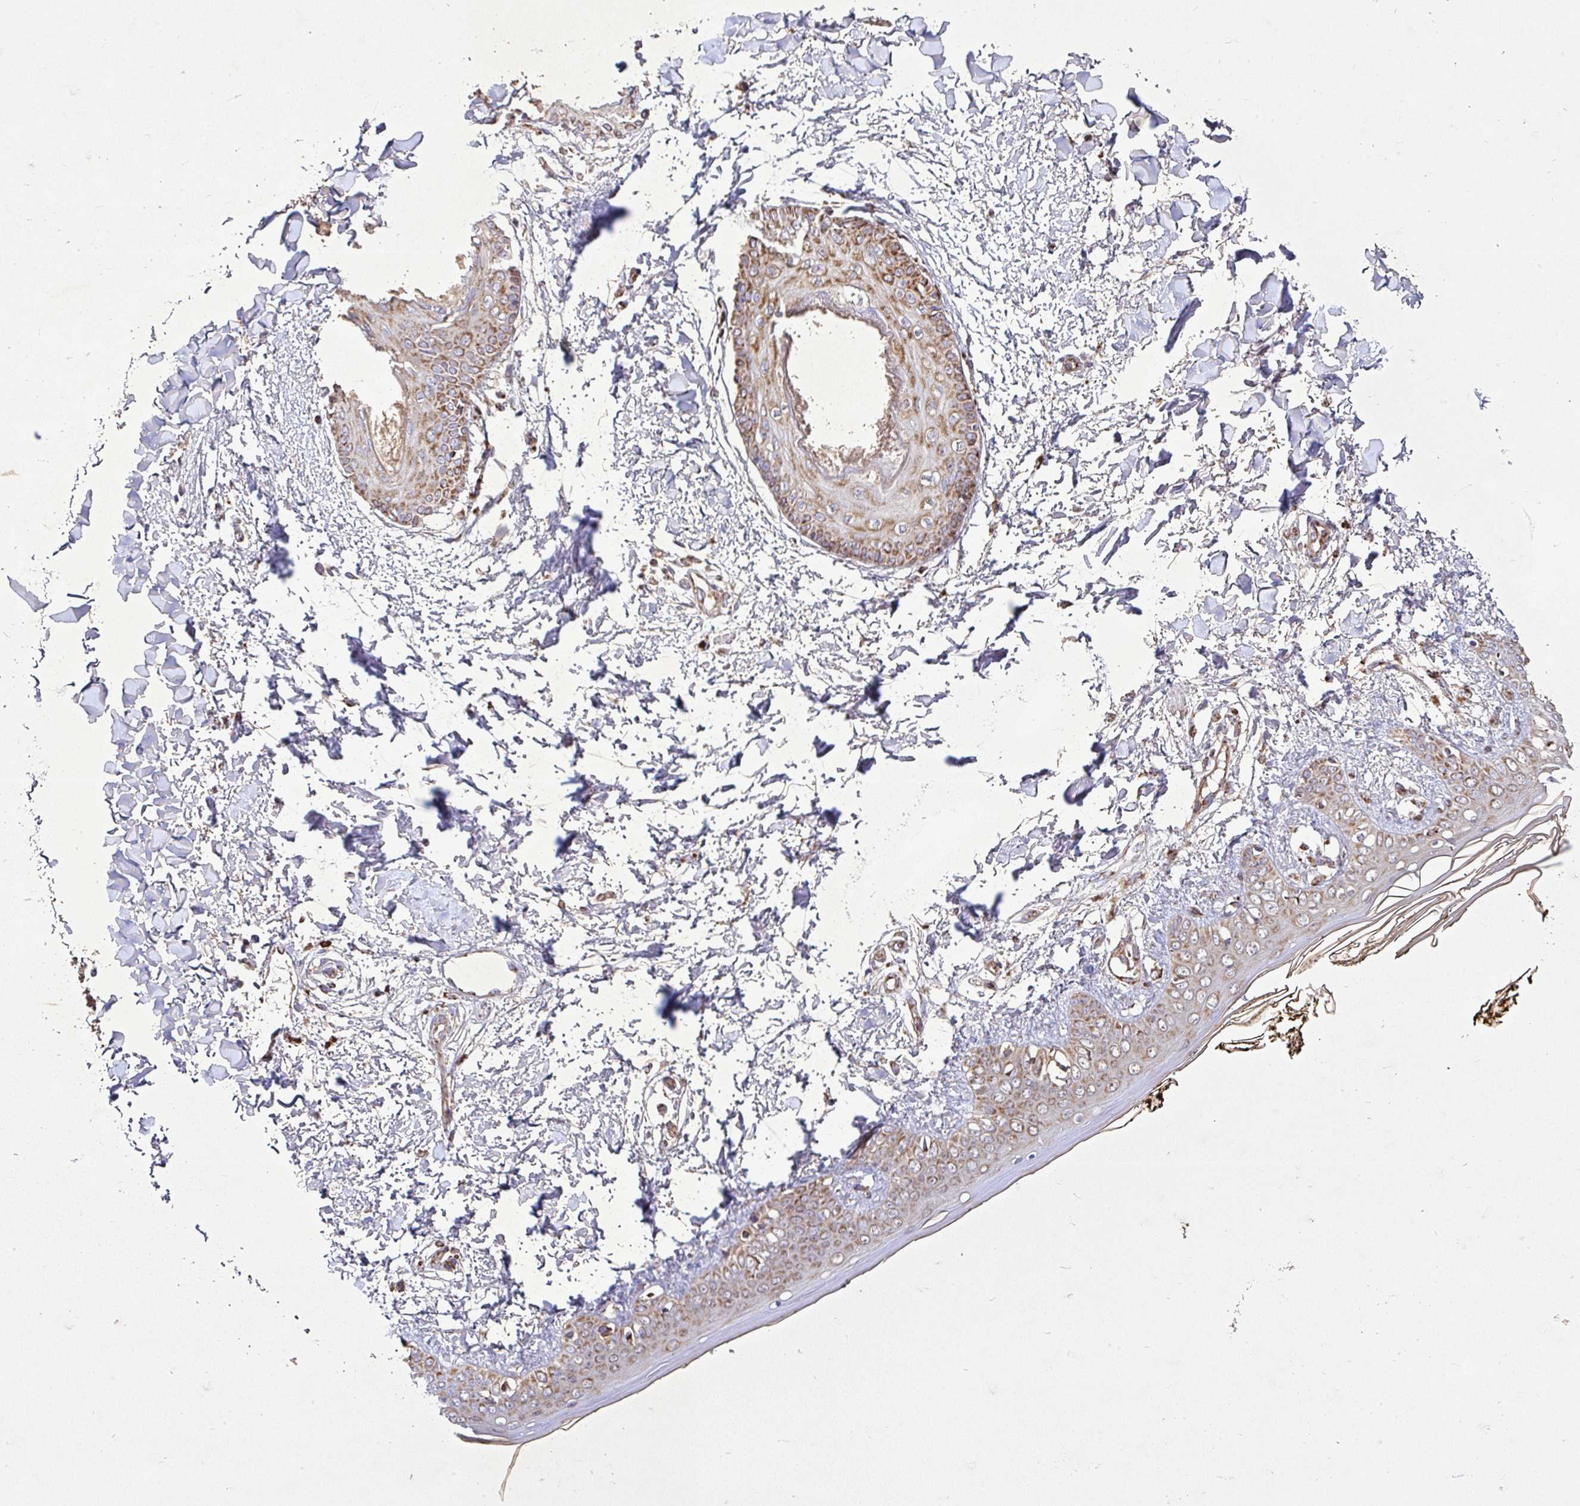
{"staining": {"intensity": "moderate", "quantity": ">75%", "location": "cytoplasmic/membranous"}, "tissue": "skin", "cell_type": "Fibroblasts", "image_type": "normal", "snomed": [{"axis": "morphology", "description": "Normal tissue, NOS"}, {"axis": "topography", "description": "Skin"}], "caption": "DAB immunohistochemical staining of normal human skin displays moderate cytoplasmic/membranous protein expression in about >75% of fibroblasts.", "gene": "AGK", "patient": {"sex": "female", "age": 34}}